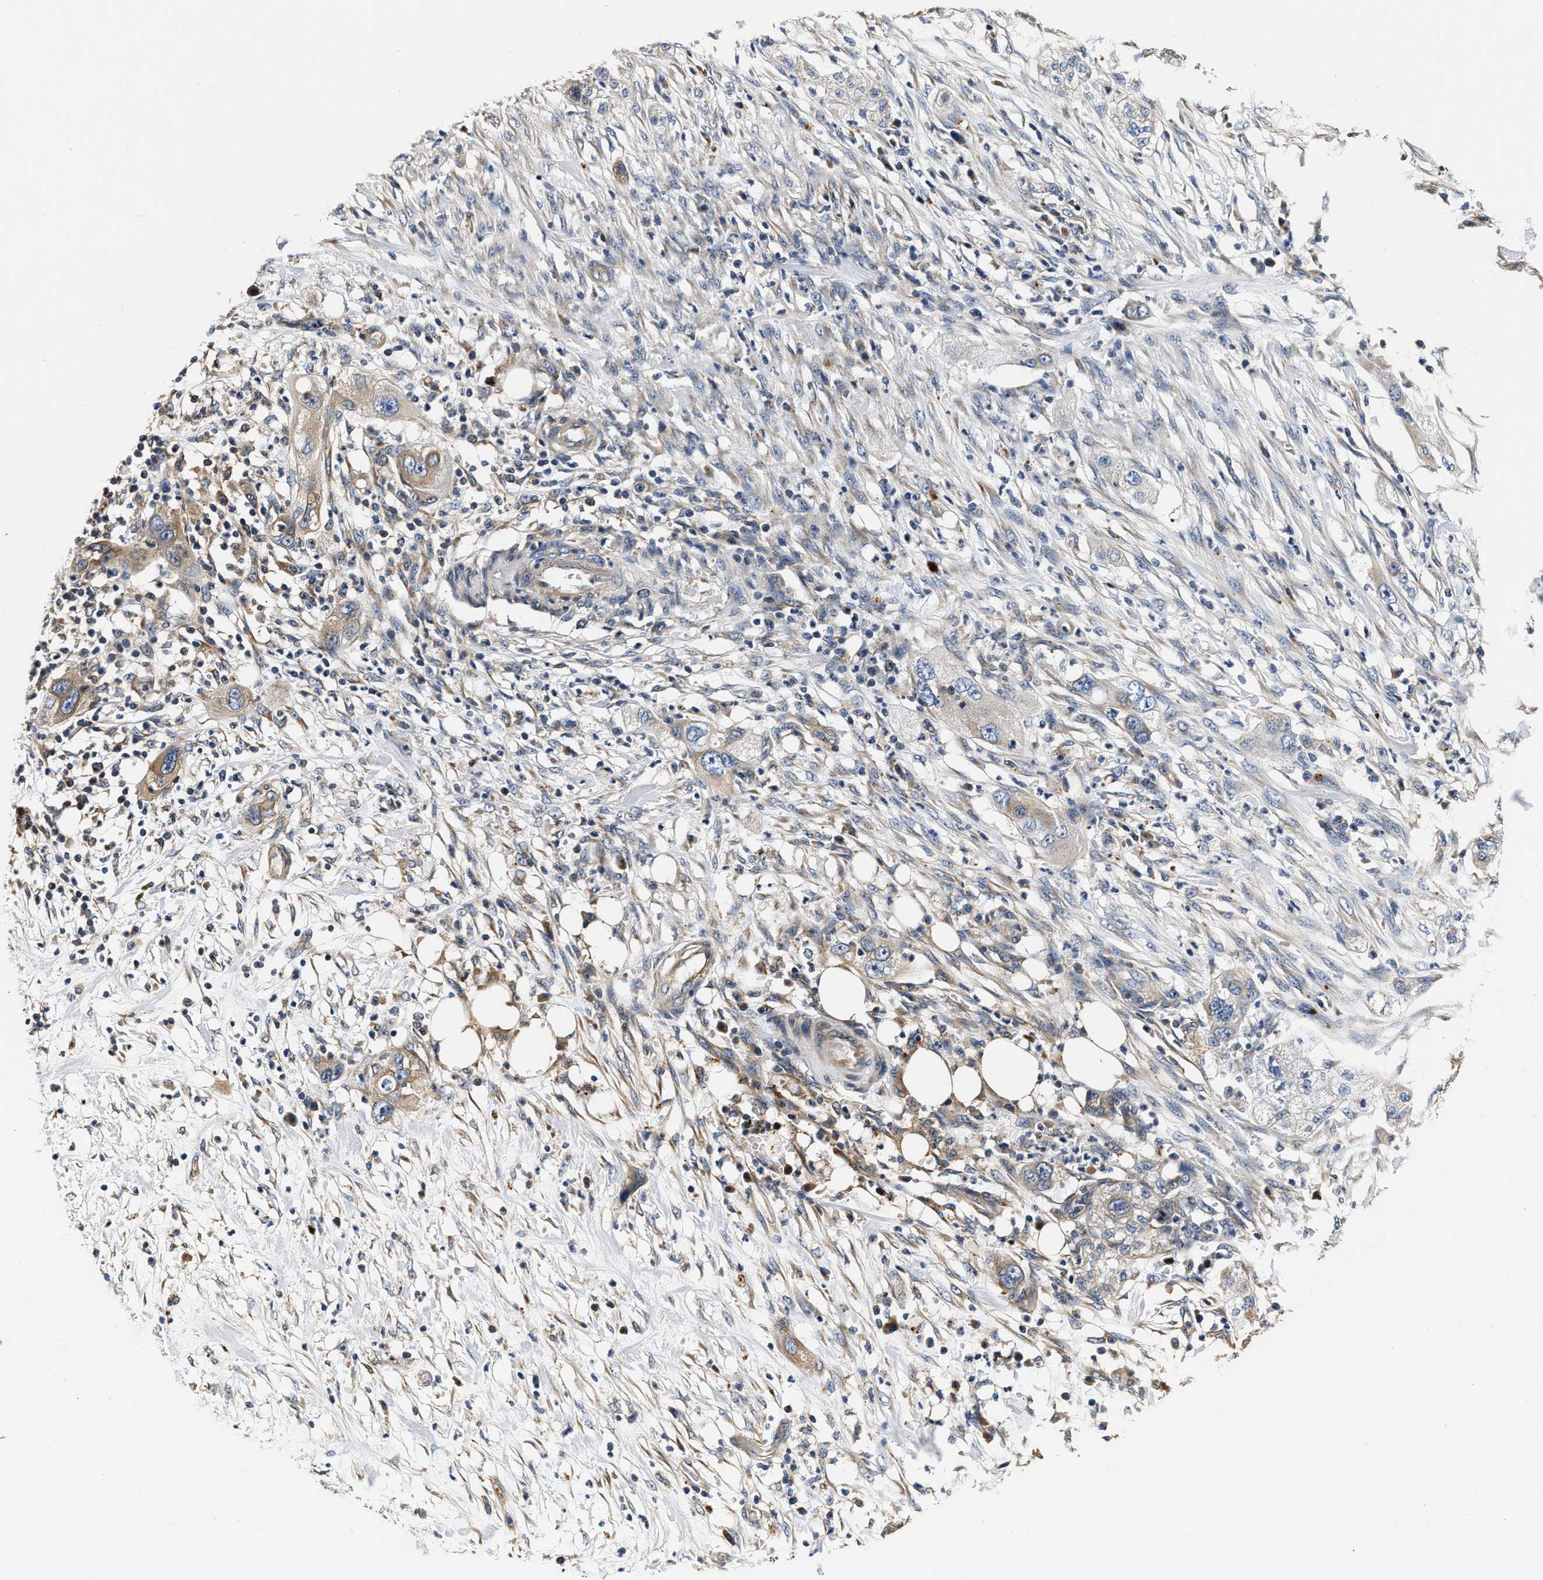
{"staining": {"intensity": "moderate", "quantity": "<25%", "location": "cytoplasmic/membranous"}, "tissue": "pancreatic cancer", "cell_type": "Tumor cells", "image_type": "cancer", "snomed": [{"axis": "morphology", "description": "Adenocarcinoma, NOS"}, {"axis": "topography", "description": "Pancreas"}], "caption": "Immunohistochemical staining of human pancreatic cancer (adenocarcinoma) demonstrates moderate cytoplasmic/membranous protein expression in approximately <25% of tumor cells.", "gene": "ABCG8", "patient": {"sex": "female", "age": 78}}